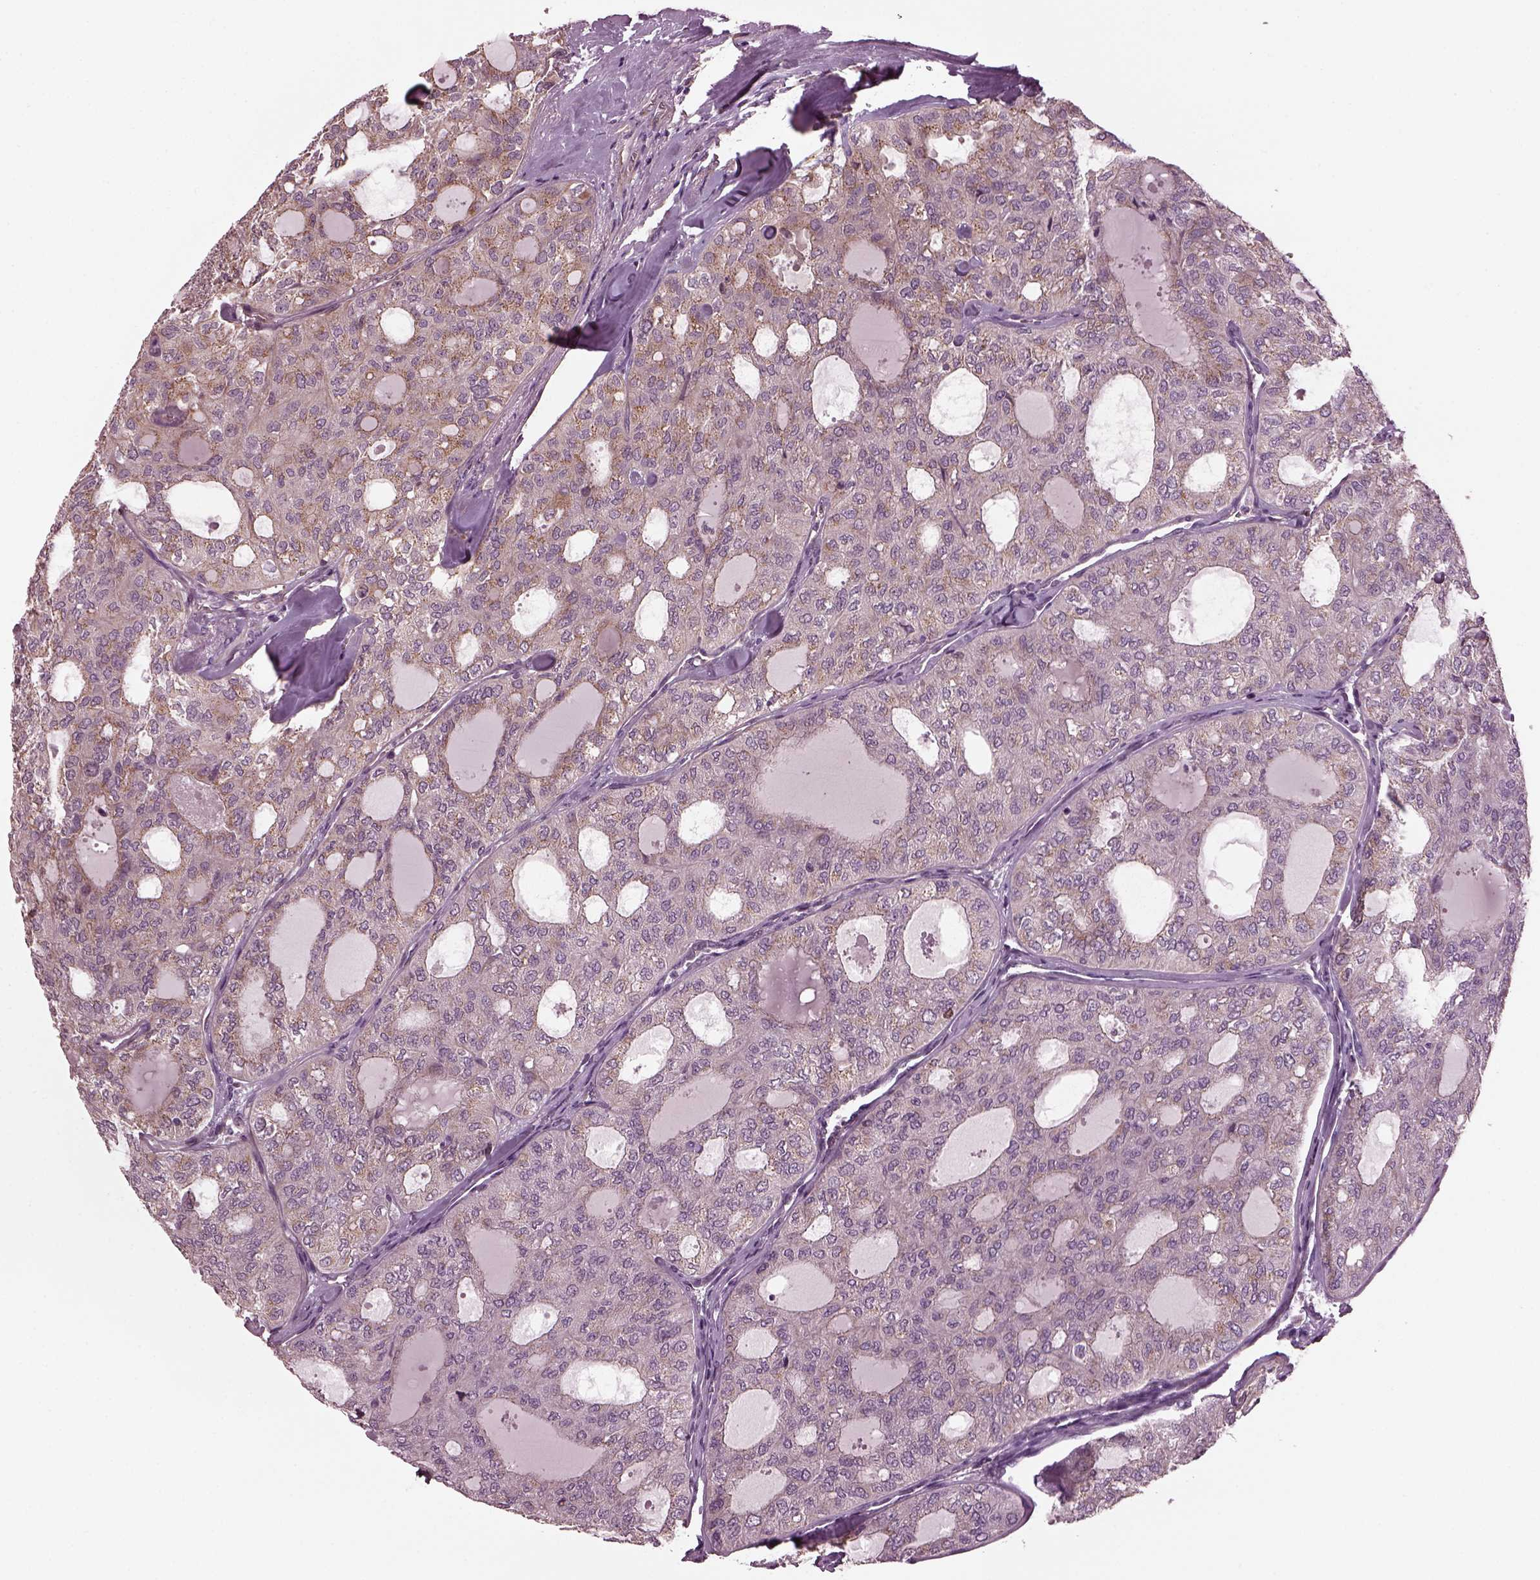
{"staining": {"intensity": "moderate", "quantity": "<25%", "location": "cytoplasmic/membranous"}, "tissue": "thyroid cancer", "cell_type": "Tumor cells", "image_type": "cancer", "snomed": [{"axis": "morphology", "description": "Follicular adenoma carcinoma, NOS"}, {"axis": "topography", "description": "Thyroid gland"}], "caption": "Tumor cells exhibit low levels of moderate cytoplasmic/membranous staining in approximately <25% of cells in follicular adenoma carcinoma (thyroid).", "gene": "RUFY3", "patient": {"sex": "male", "age": 75}}